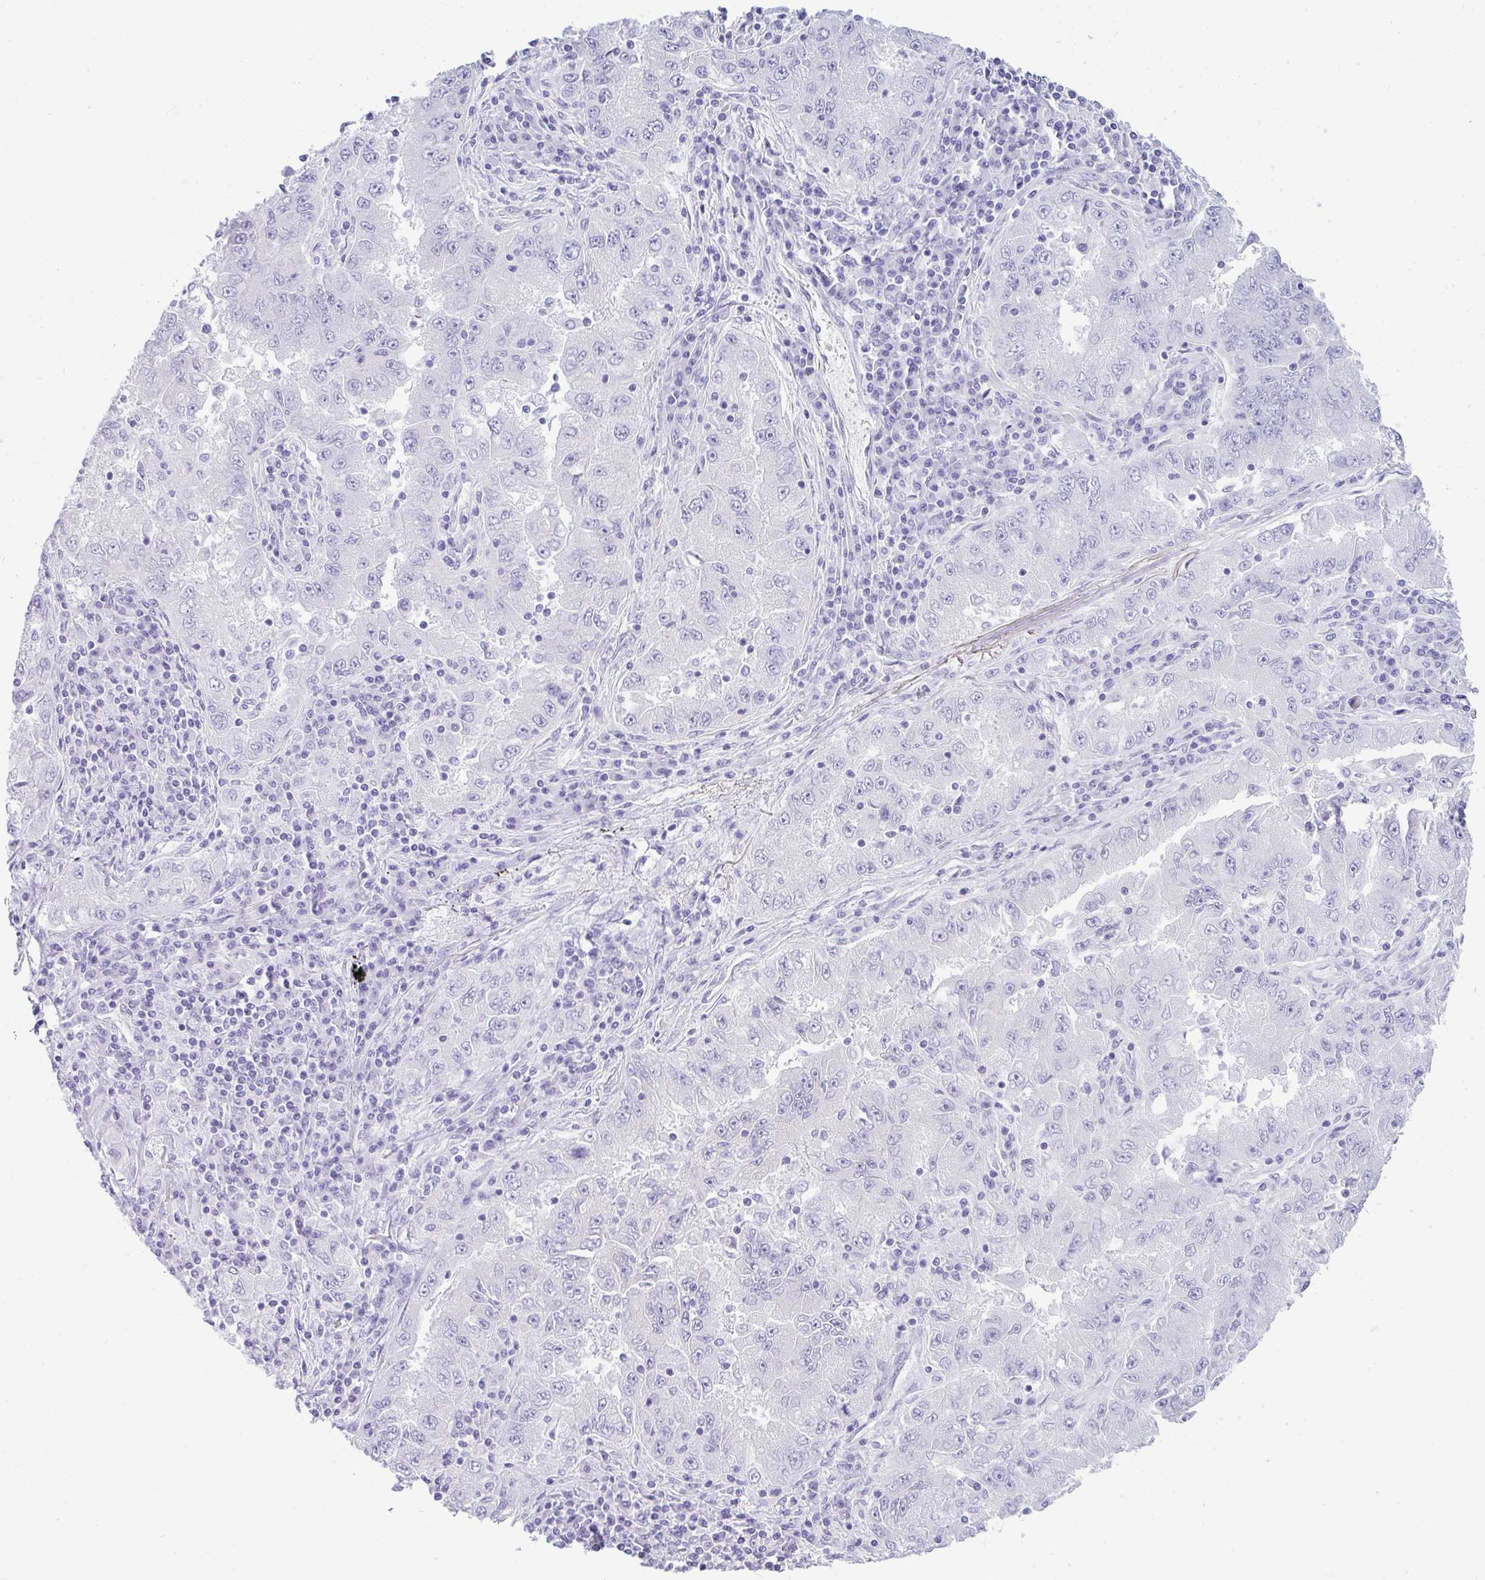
{"staining": {"intensity": "negative", "quantity": "none", "location": "none"}, "tissue": "lung cancer", "cell_type": "Tumor cells", "image_type": "cancer", "snomed": [{"axis": "morphology", "description": "Adenocarcinoma, NOS"}, {"axis": "morphology", "description": "Adenocarcinoma primary or metastatic"}, {"axis": "topography", "description": "Lung"}], "caption": "This is a image of immunohistochemistry staining of lung adenocarcinoma, which shows no staining in tumor cells. The staining is performed using DAB (3,3'-diaminobenzidine) brown chromogen with nuclei counter-stained in using hematoxylin.", "gene": "RASL10A", "patient": {"sex": "male", "age": 74}}